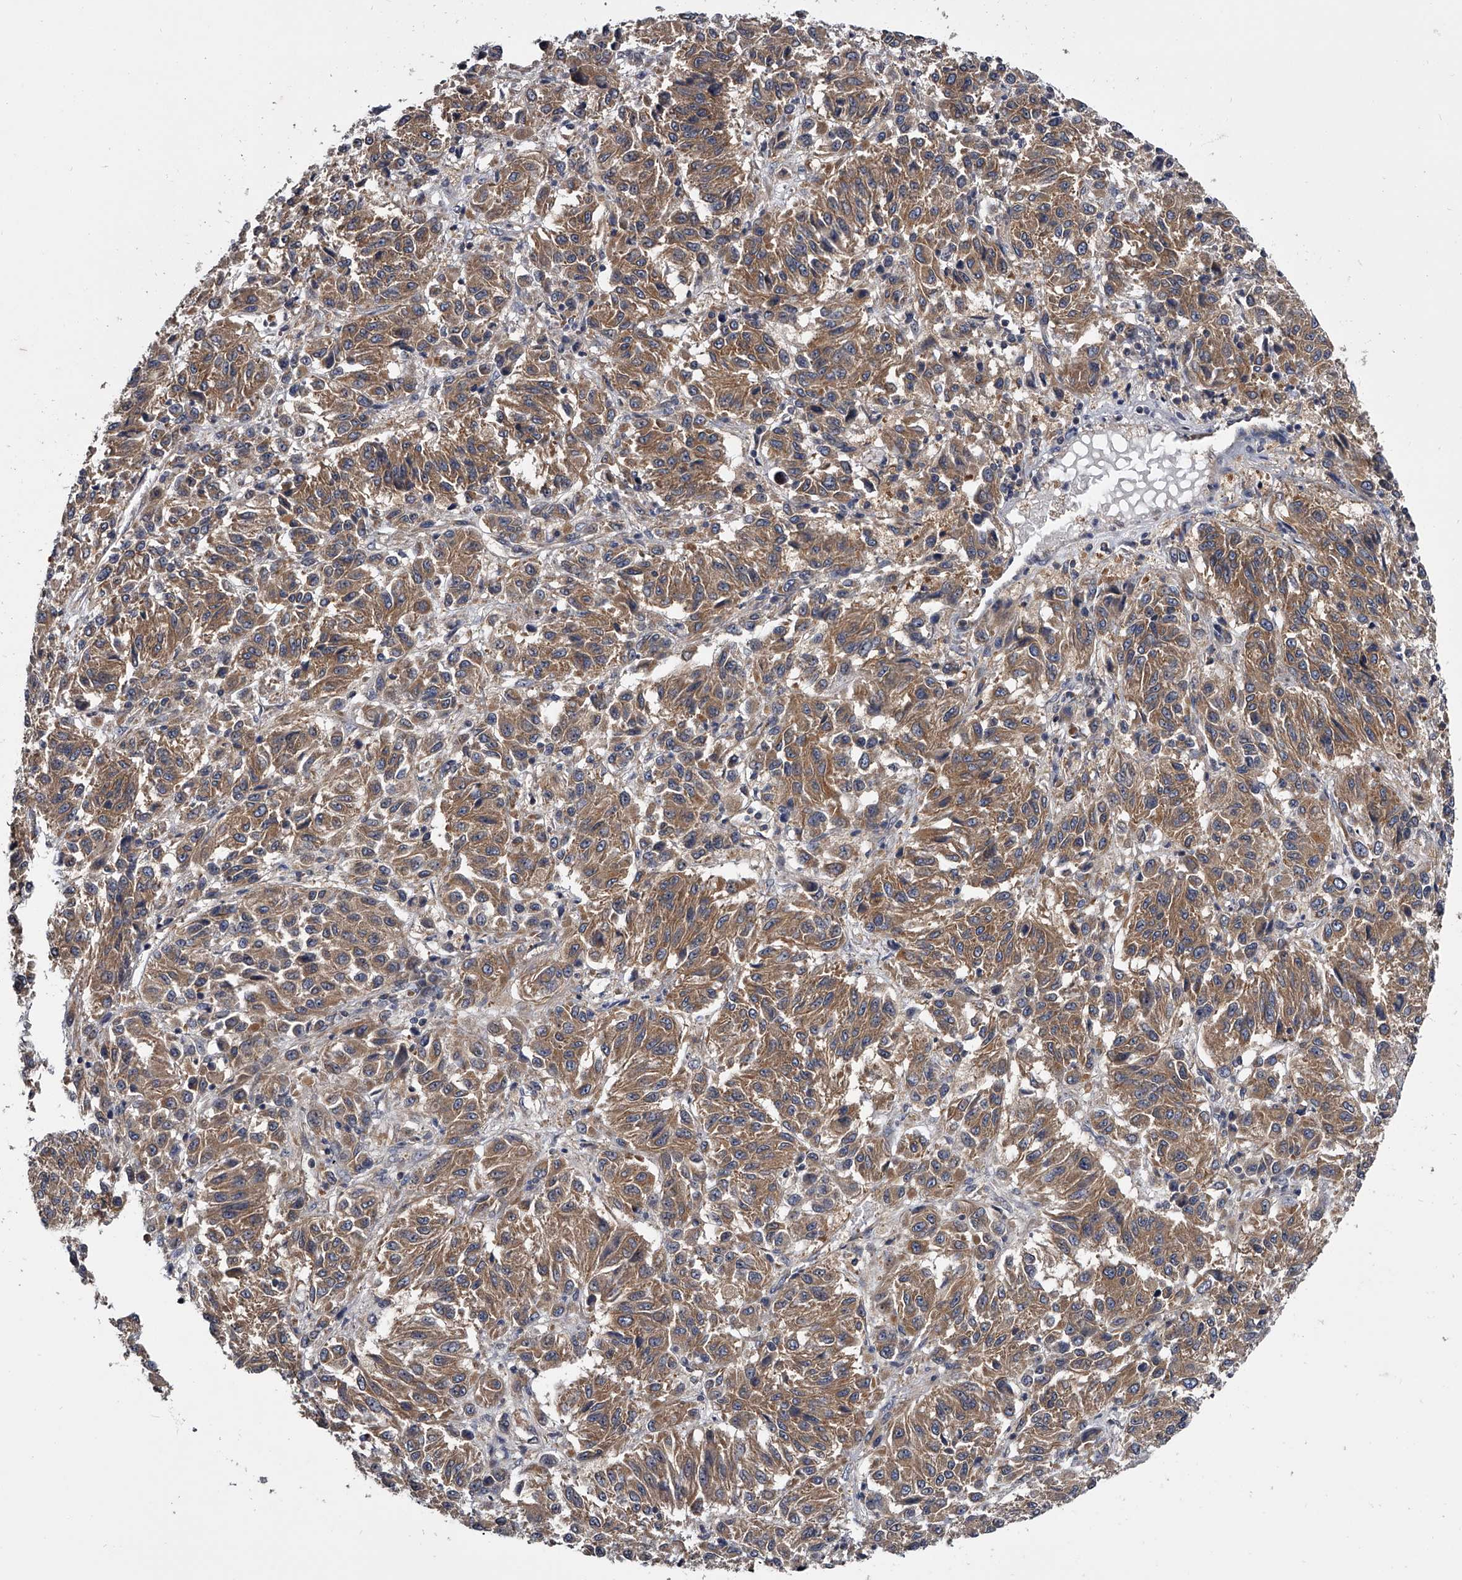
{"staining": {"intensity": "moderate", "quantity": ">75%", "location": "cytoplasmic/membranous"}, "tissue": "melanoma", "cell_type": "Tumor cells", "image_type": "cancer", "snomed": [{"axis": "morphology", "description": "Malignant melanoma, Metastatic site"}, {"axis": "topography", "description": "Lung"}], "caption": "The photomicrograph displays a brown stain indicating the presence of a protein in the cytoplasmic/membranous of tumor cells in melanoma.", "gene": "GAPVD1", "patient": {"sex": "male", "age": 64}}